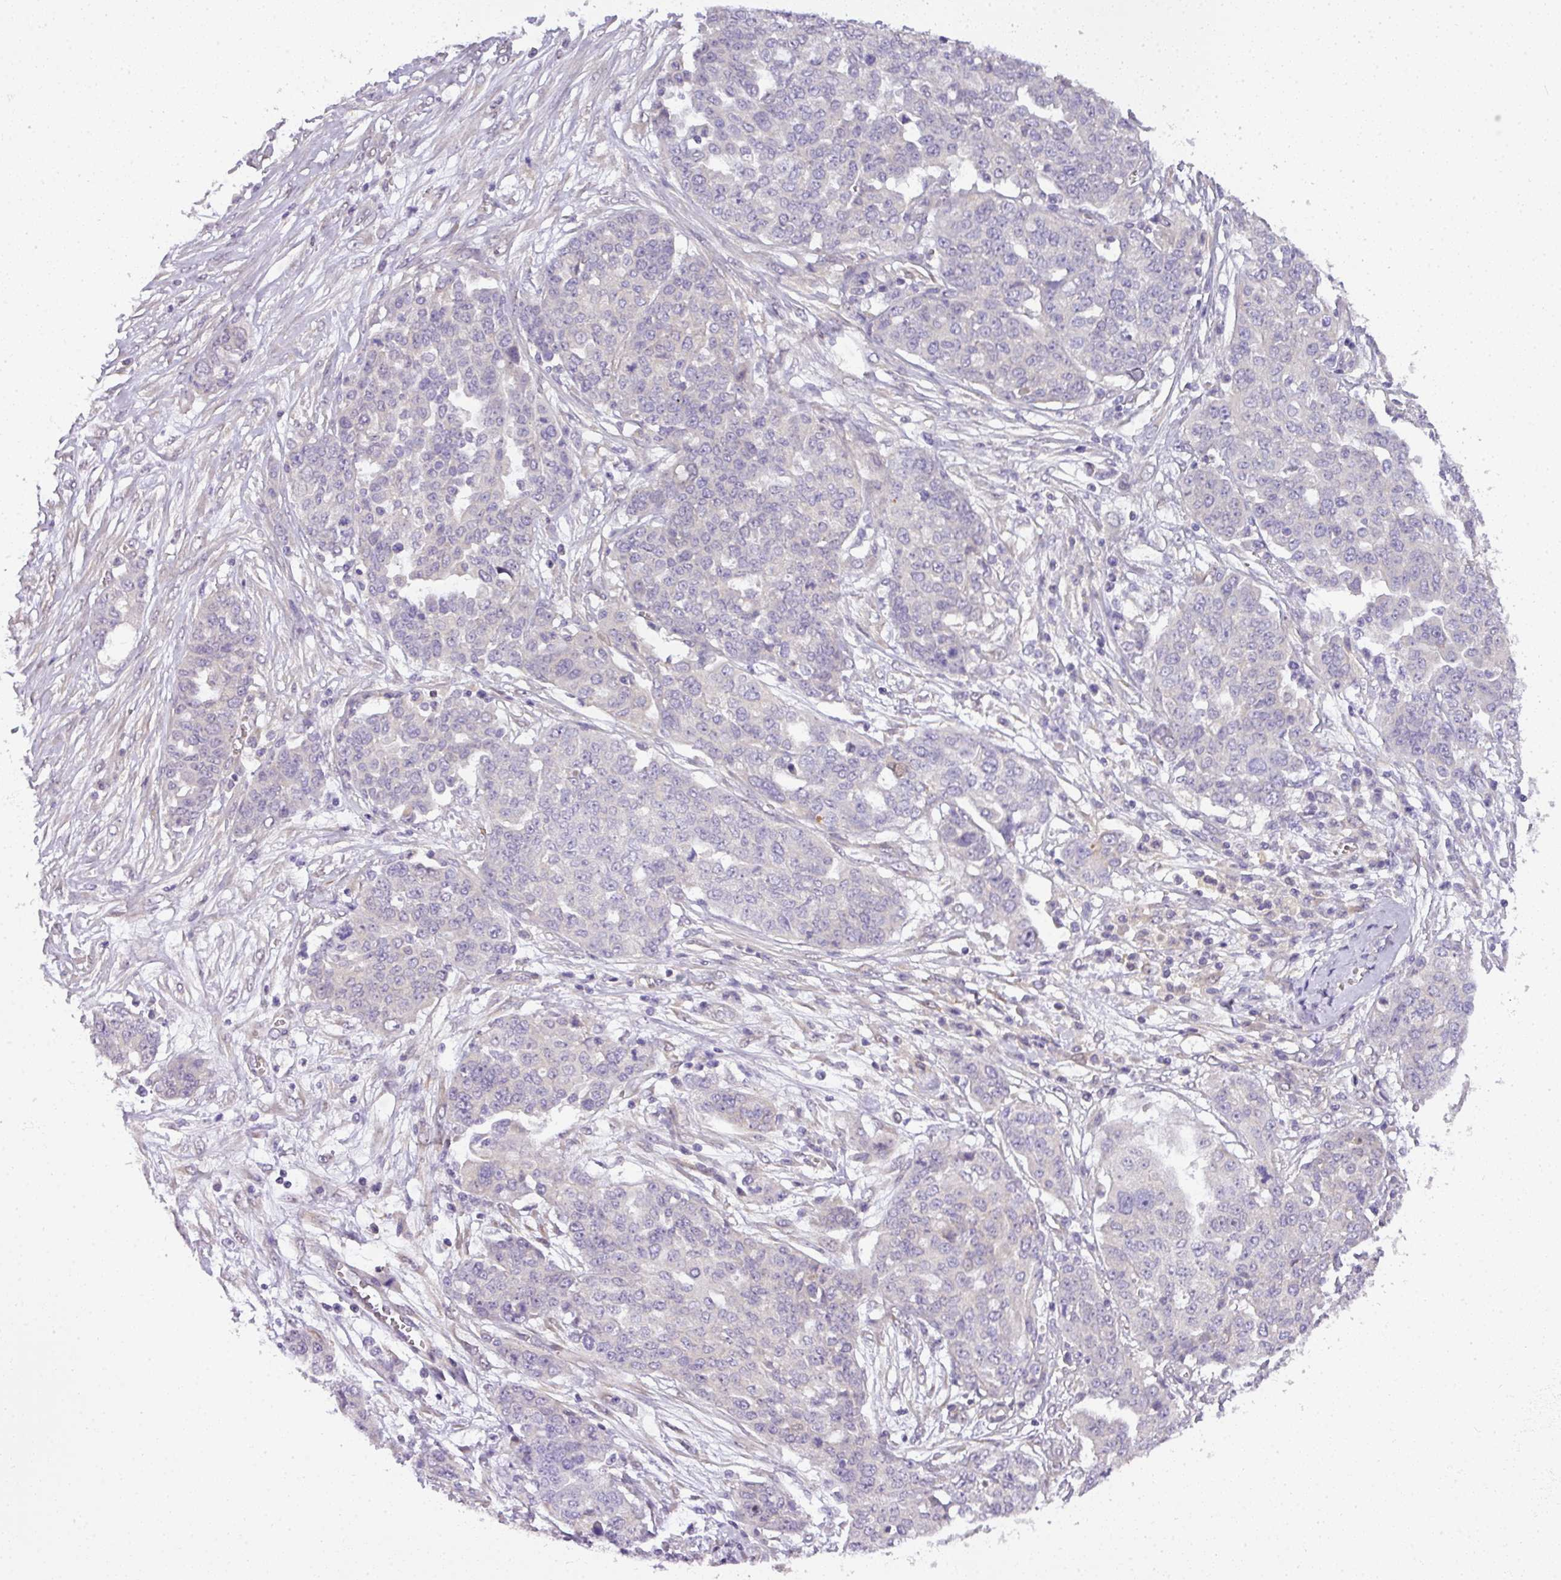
{"staining": {"intensity": "negative", "quantity": "none", "location": "none"}, "tissue": "ovarian cancer", "cell_type": "Tumor cells", "image_type": "cancer", "snomed": [{"axis": "morphology", "description": "Cystadenocarcinoma, serous, NOS"}, {"axis": "topography", "description": "Soft tissue"}, {"axis": "topography", "description": "Ovary"}], "caption": "There is no significant positivity in tumor cells of ovarian serous cystadenocarcinoma.", "gene": "ADH5", "patient": {"sex": "female", "age": 57}}